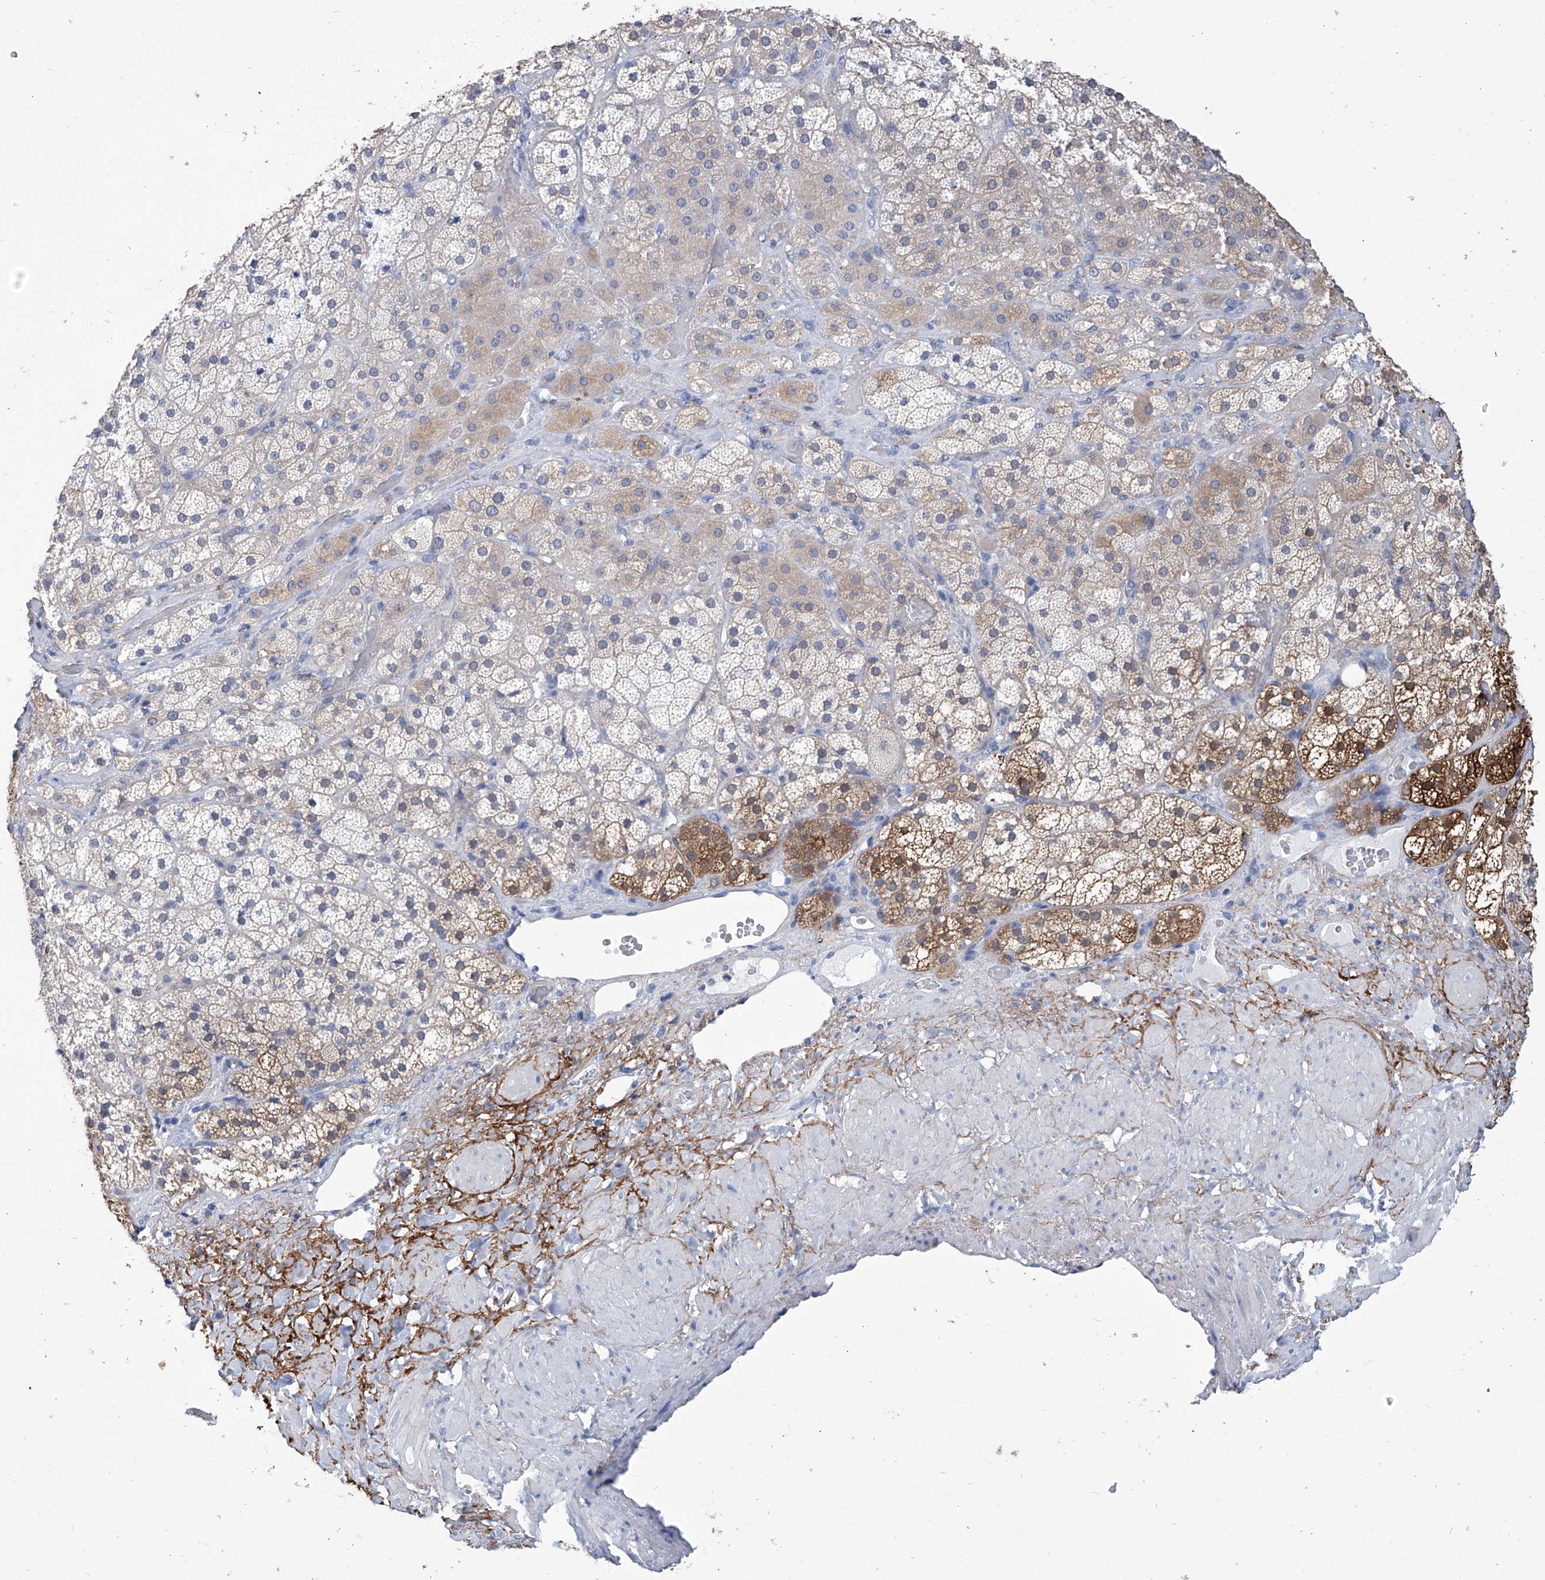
{"staining": {"intensity": "moderate", "quantity": "<25%", "location": "cytoplasmic/membranous"}, "tissue": "adrenal gland", "cell_type": "Glandular cells", "image_type": "normal", "snomed": [{"axis": "morphology", "description": "Normal tissue, NOS"}, {"axis": "topography", "description": "Adrenal gland"}], "caption": "Immunohistochemical staining of benign human adrenal gland exhibits low levels of moderate cytoplasmic/membranous positivity in approximately <25% of glandular cells.", "gene": "SMS", "patient": {"sex": "male", "age": 57}}